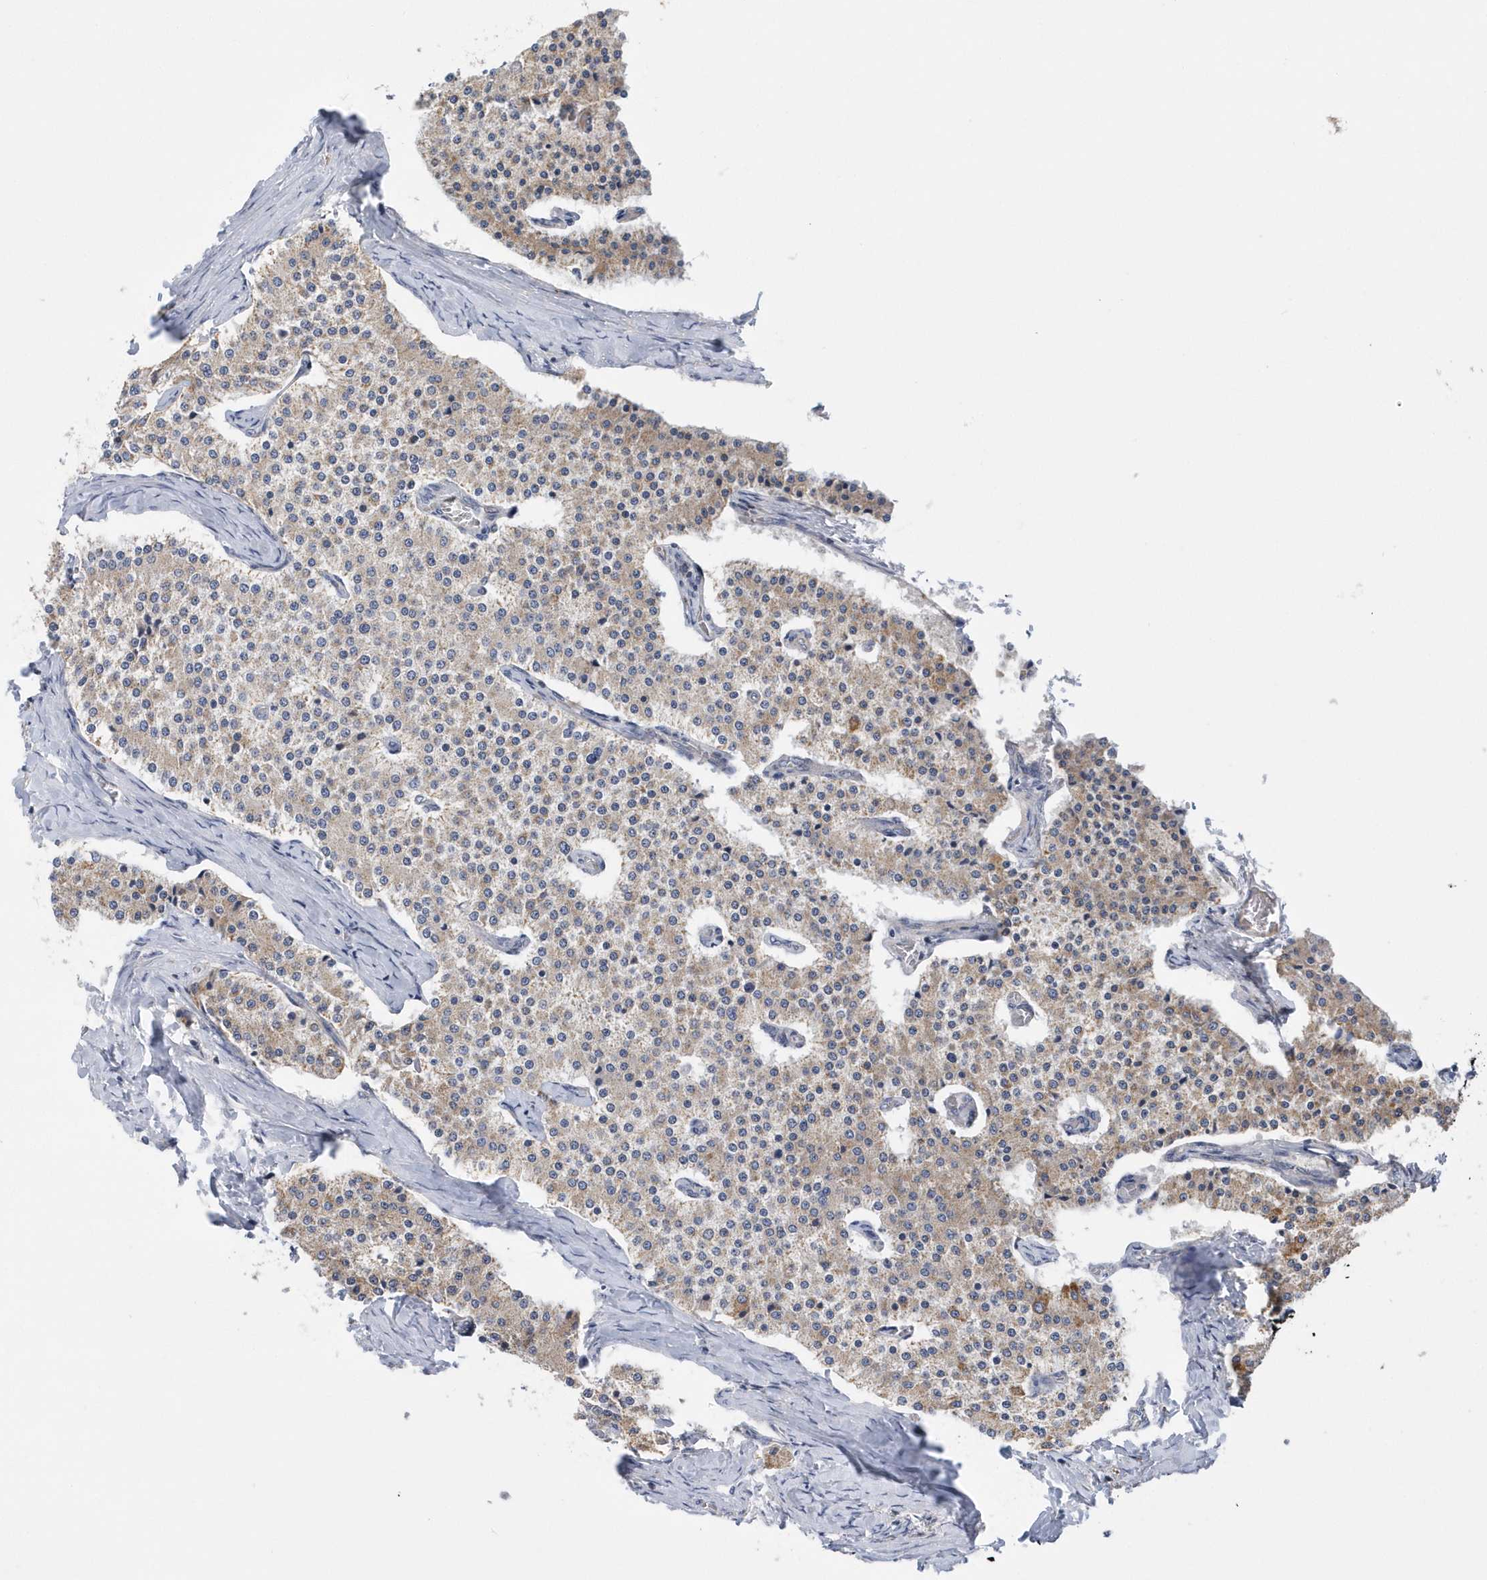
{"staining": {"intensity": "weak", "quantity": ">75%", "location": "cytoplasmic/membranous"}, "tissue": "carcinoid", "cell_type": "Tumor cells", "image_type": "cancer", "snomed": [{"axis": "morphology", "description": "Carcinoid, malignant, NOS"}, {"axis": "topography", "description": "Colon"}], "caption": "Approximately >75% of tumor cells in malignant carcinoid display weak cytoplasmic/membranous protein expression as visualized by brown immunohistochemical staining.", "gene": "VWA5B2", "patient": {"sex": "female", "age": 52}}